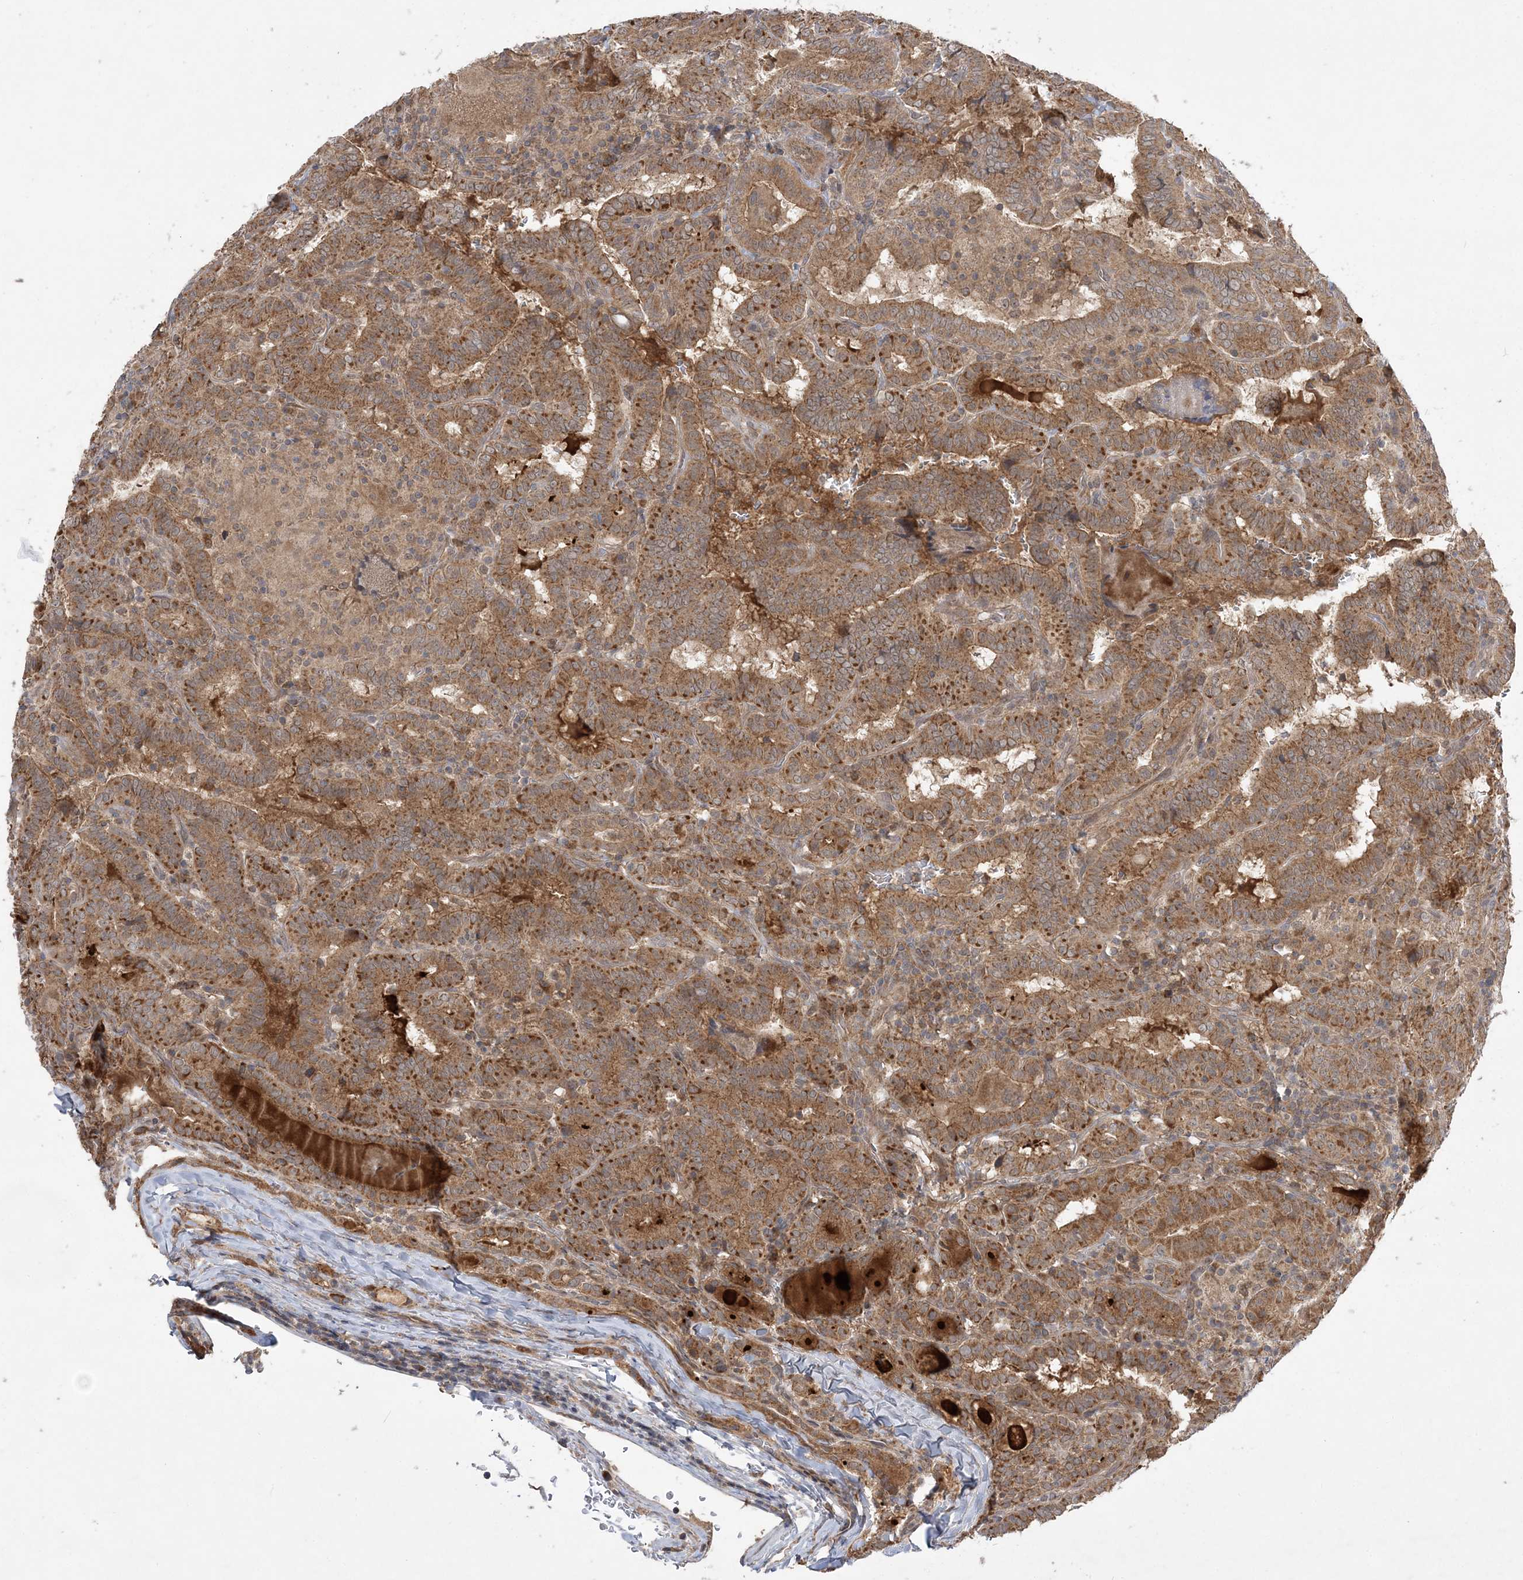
{"staining": {"intensity": "moderate", "quantity": ">75%", "location": "cytoplasmic/membranous"}, "tissue": "thyroid cancer", "cell_type": "Tumor cells", "image_type": "cancer", "snomed": [{"axis": "morphology", "description": "Papillary adenocarcinoma, NOS"}, {"axis": "topography", "description": "Thyroid gland"}], "caption": "The histopathology image displays staining of papillary adenocarcinoma (thyroid), revealing moderate cytoplasmic/membranous protein expression (brown color) within tumor cells. The staining was performed using DAB to visualize the protein expression in brown, while the nuclei were stained in blue with hematoxylin (Magnification: 20x).", "gene": "MMADHC", "patient": {"sex": "female", "age": 72}}